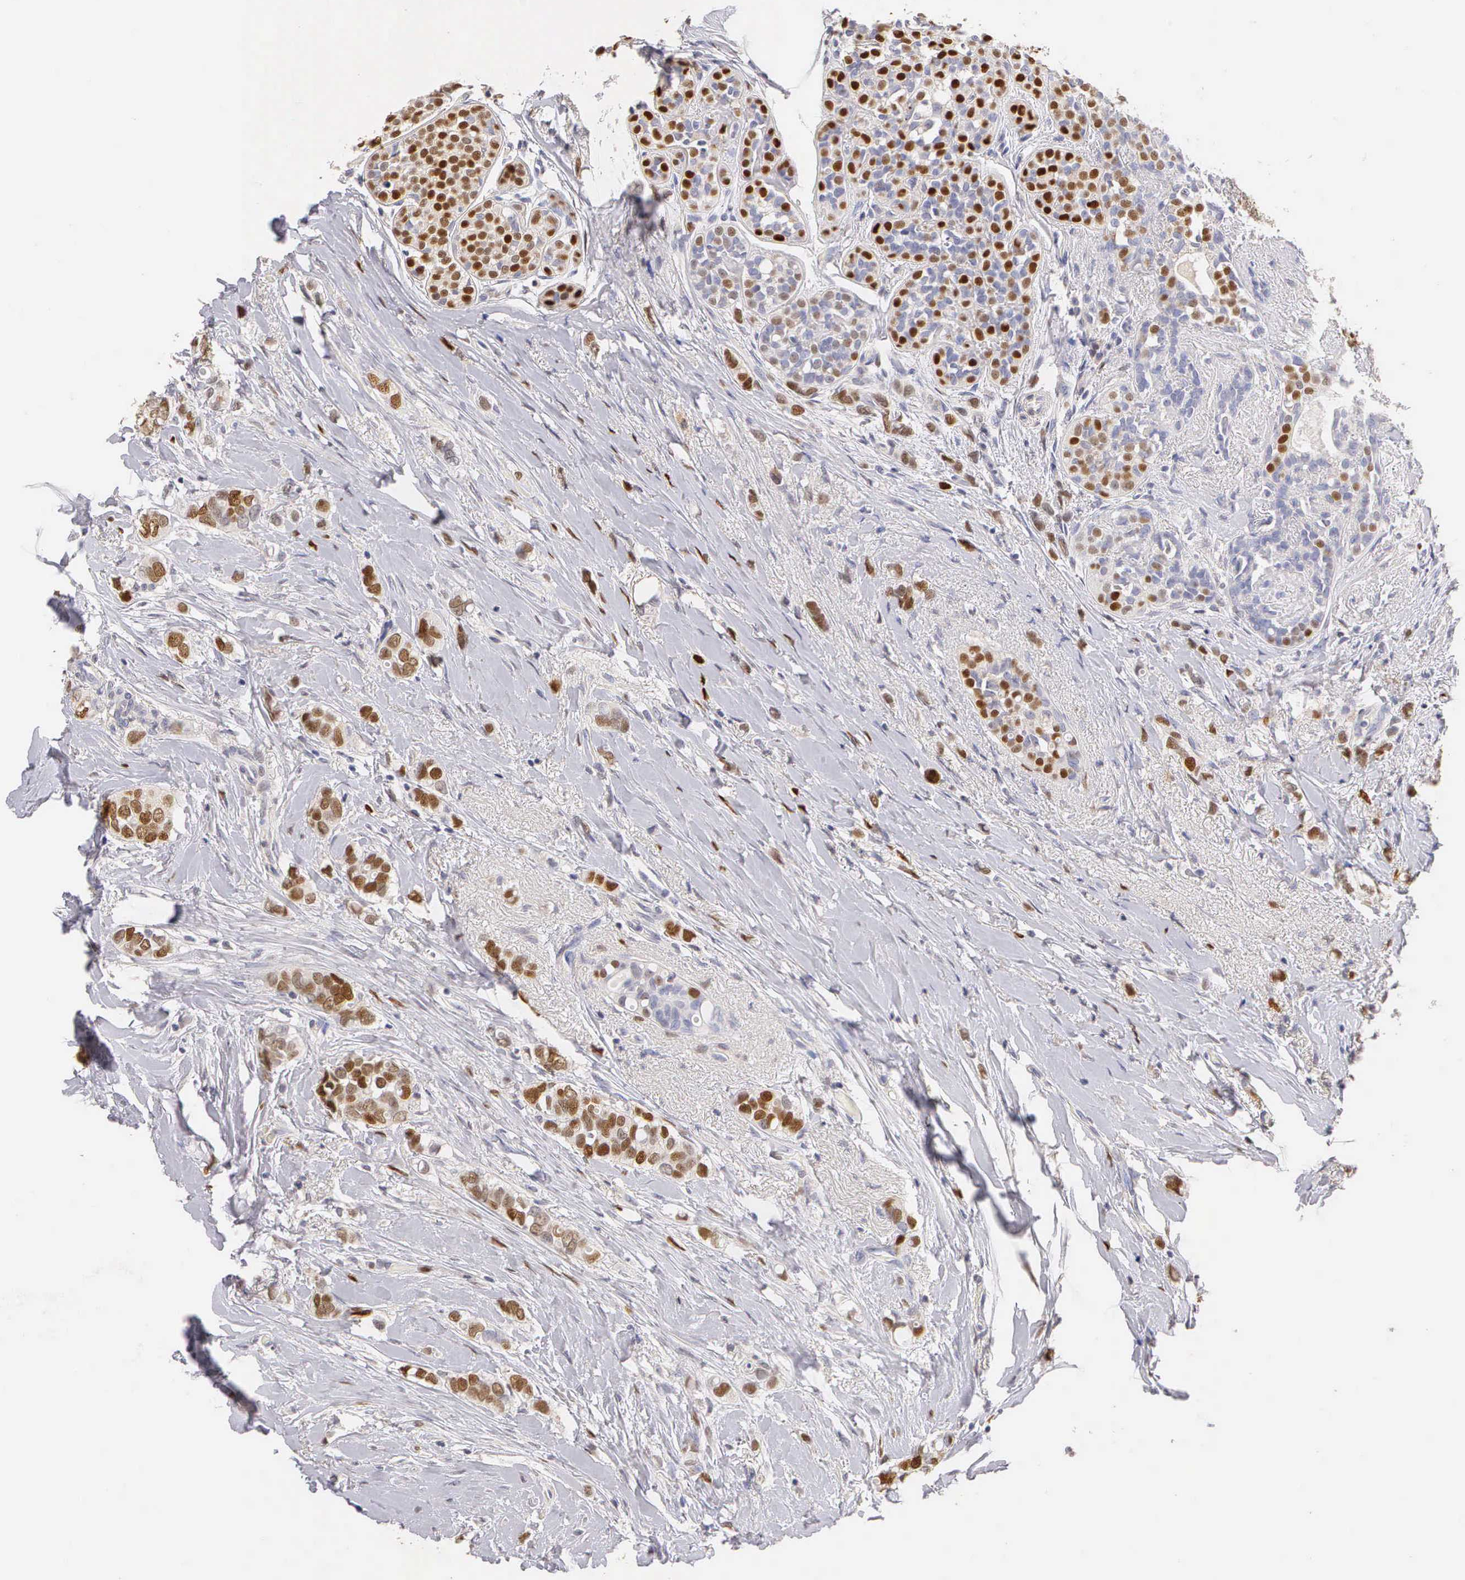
{"staining": {"intensity": "moderate", "quantity": ">75%", "location": "nuclear"}, "tissue": "breast cancer", "cell_type": "Tumor cells", "image_type": "cancer", "snomed": [{"axis": "morphology", "description": "Duct carcinoma"}, {"axis": "topography", "description": "Breast"}], "caption": "Immunohistochemistry (IHC) (DAB (3,3'-diaminobenzidine)) staining of human breast cancer (intraductal carcinoma) shows moderate nuclear protein expression in about >75% of tumor cells.", "gene": "ESR1", "patient": {"sex": "female", "age": 72}}